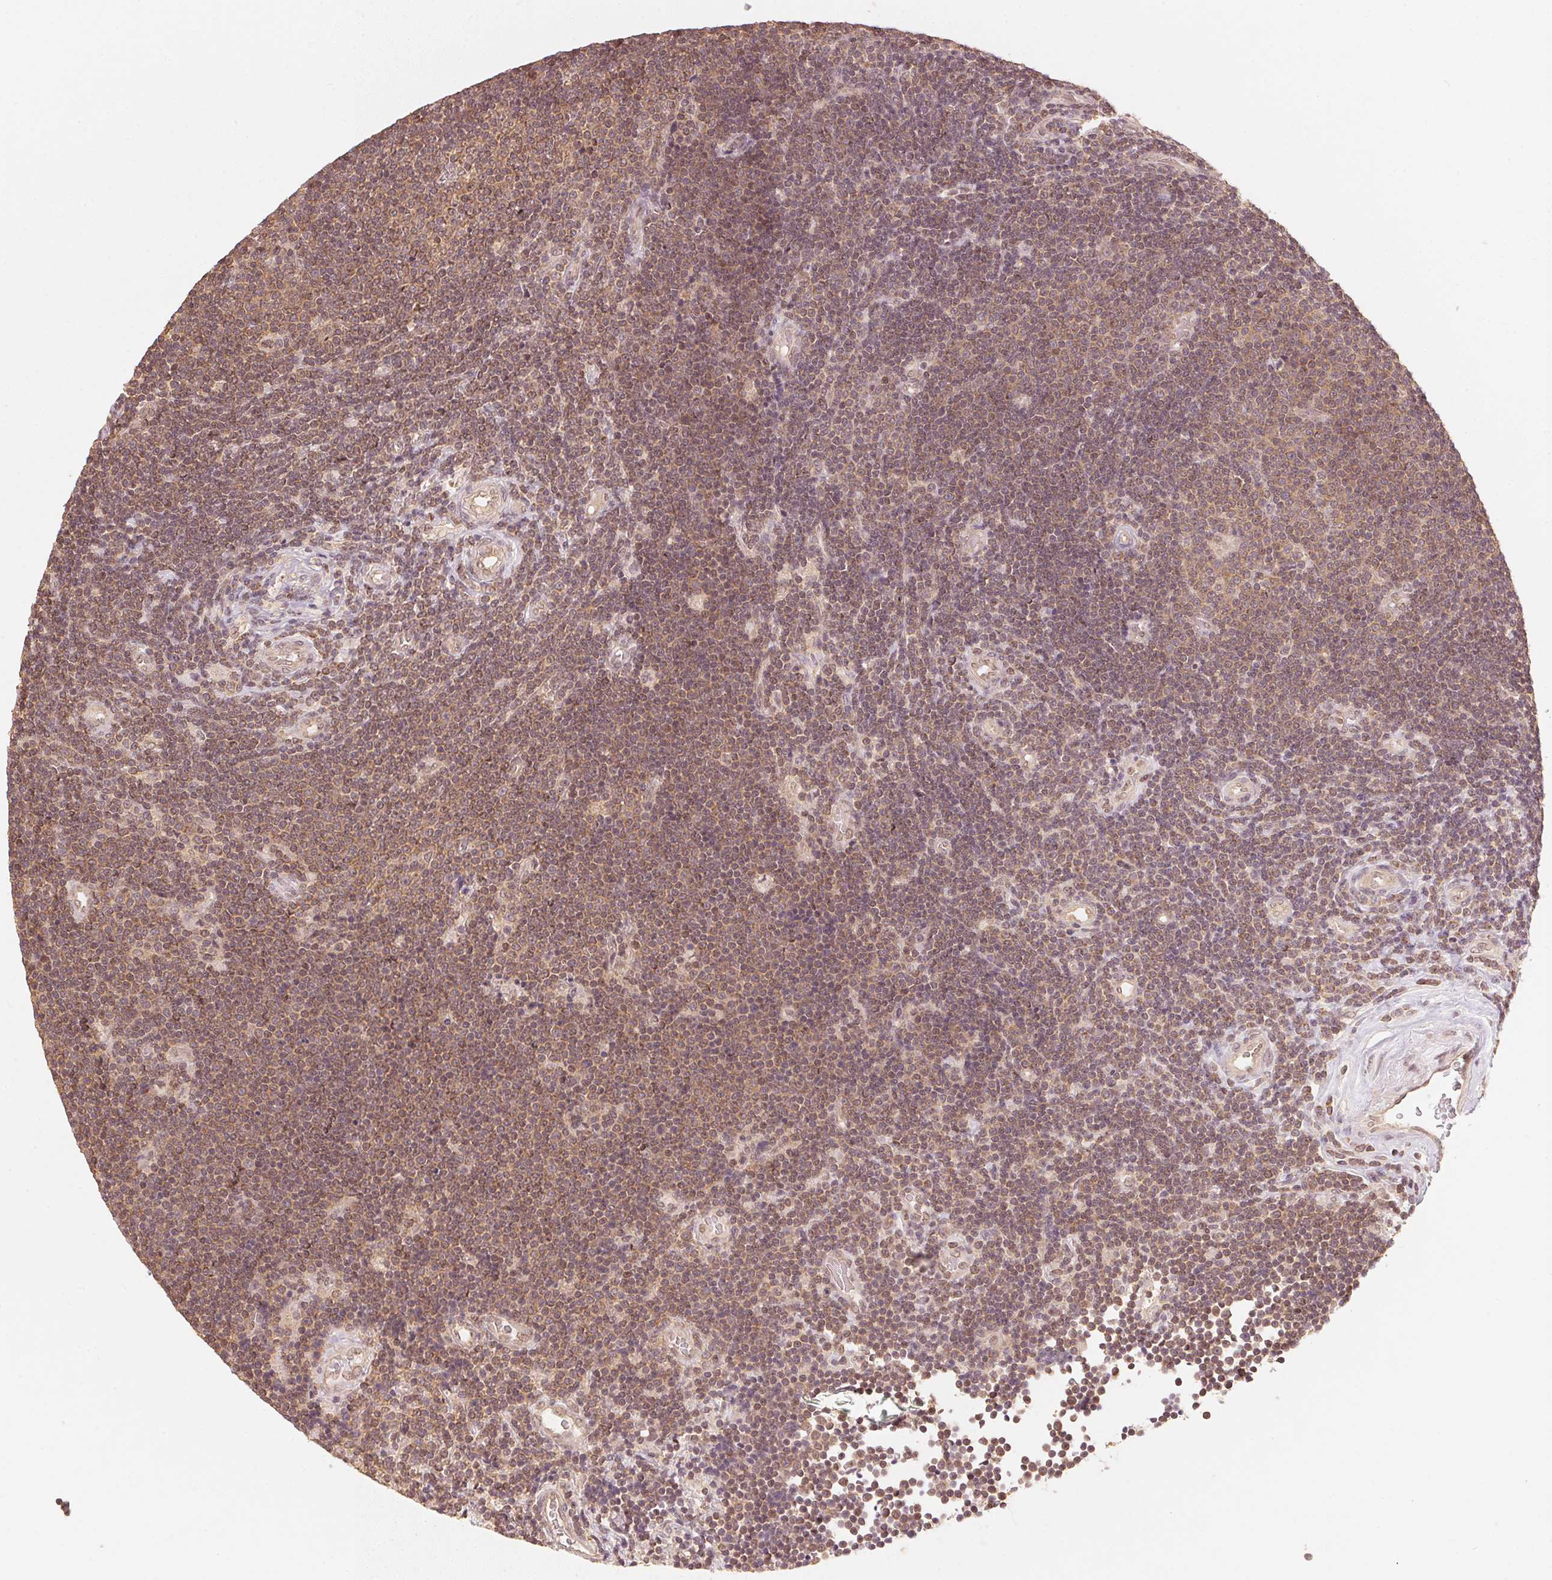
{"staining": {"intensity": "weak", "quantity": ">75%", "location": "cytoplasmic/membranous,nuclear"}, "tissue": "lymphoma", "cell_type": "Tumor cells", "image_type": "cancer", "snomed": [{"axis": "morphology", "description": "Malignant lymphoma, non-Hodgkin's type, Low grade"}, {"axis": "topography", "description": "Brain"}], "caption": "Immunohistochemical staining of human low-grade malignant lymphoma, non-Hodgkin's type displays low levels of weak cytoplasmic/membranous and nuclear protein staining in about >75% of tumor cells.", "gene": "C2orf73", "patient": {"sex": "female", "age": 66}}